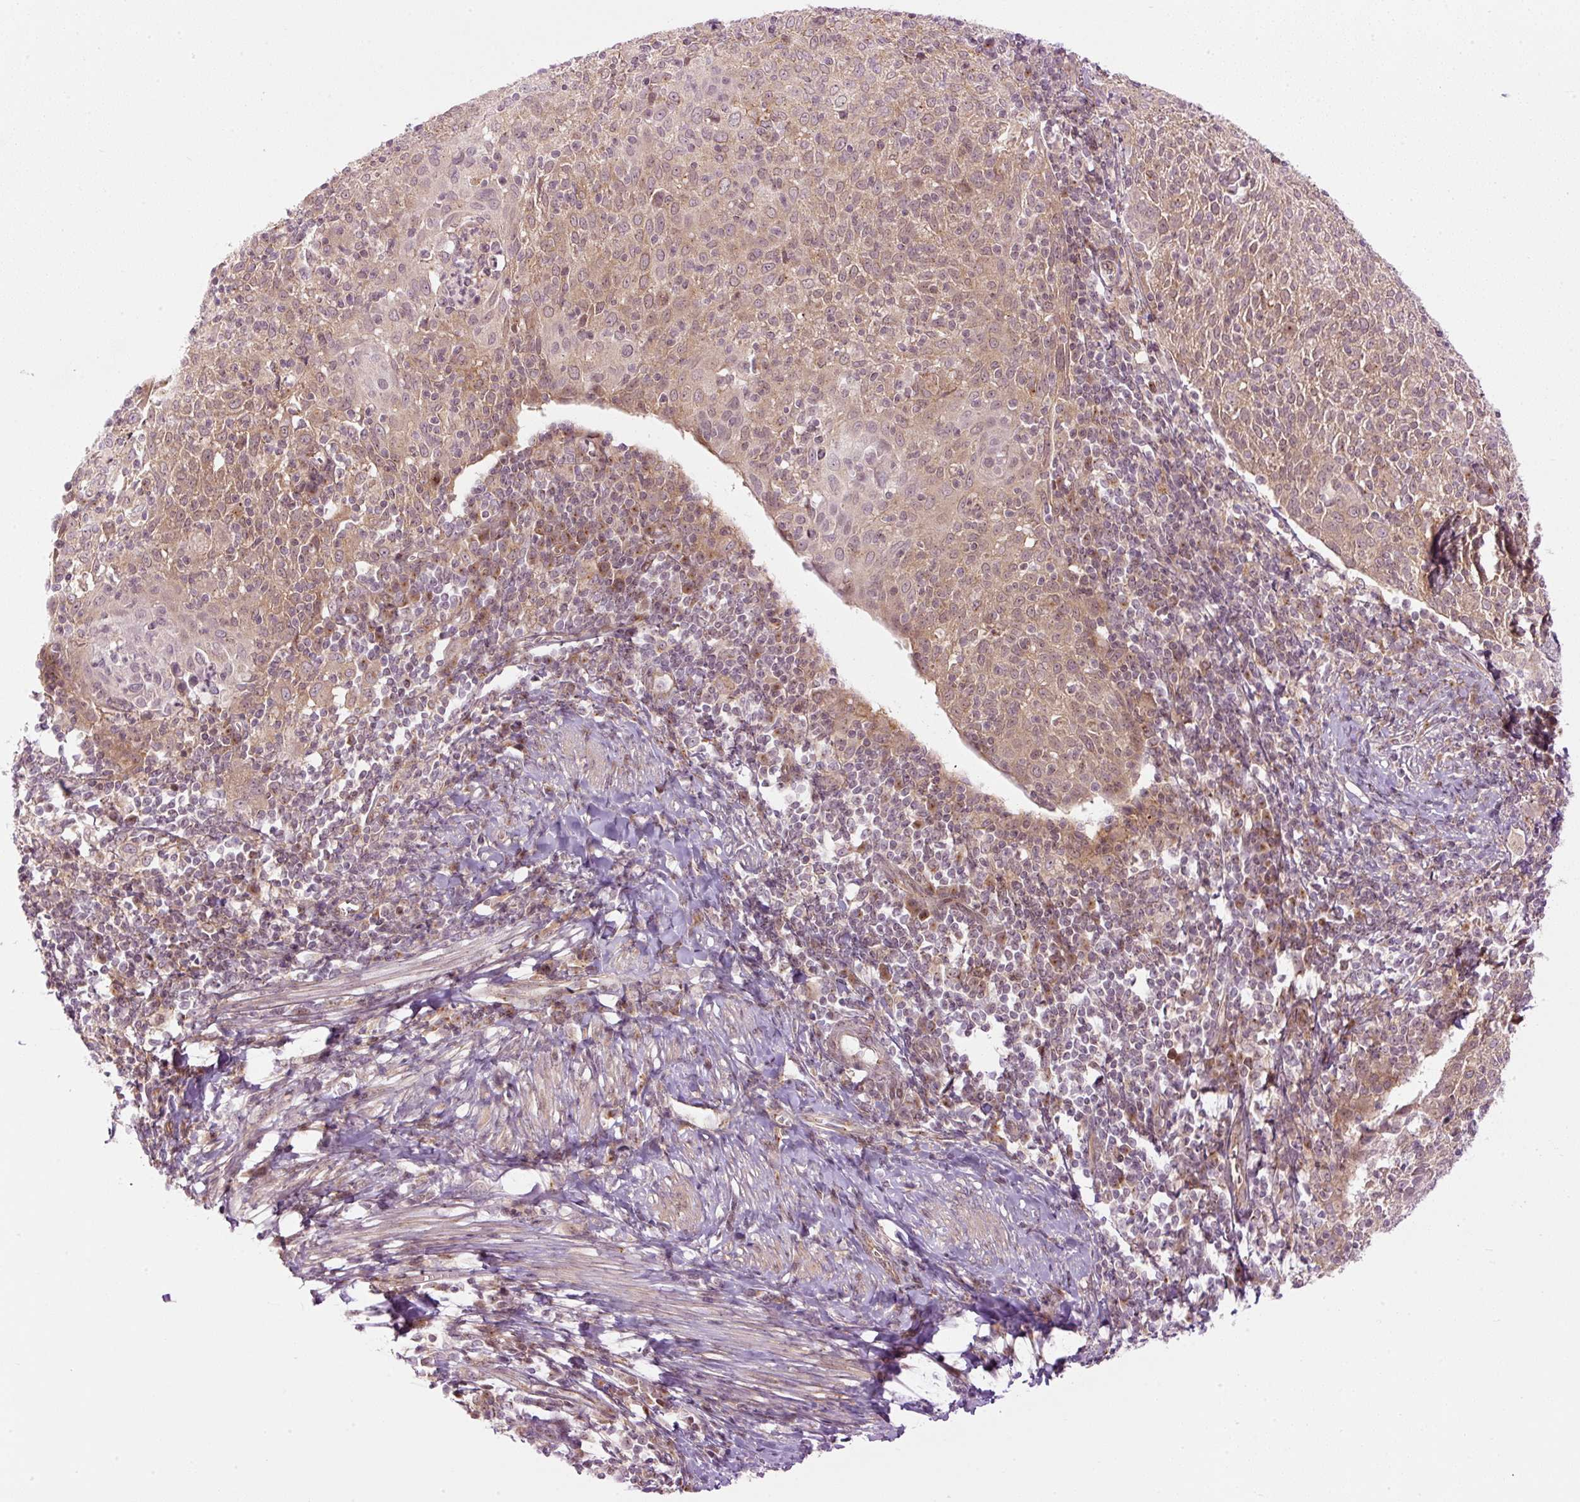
{"staining": {"intensity": "moderate", "quantity": ">75%", "location": "cytoplasmic/membranous"}, "tissue": "cervical cancer", "cell_type": "Tumor cells", "image_type": "cancer", "snomed": [{"axis": "morphology", "description": "Squamous cell carcinoma, NOS"}, {"axis": "topography", "description": "Cervix"}], "caption": "A high-resolution histopathology image shows immunohistochemistry staining of cervical cancer (squamous cell carcinoma), which shows moderate cytoplasmic/membranous expression in about >75% of tumor cells.", "gene": "MZT2B", "patient": {"sex": "female", "age": 52}}